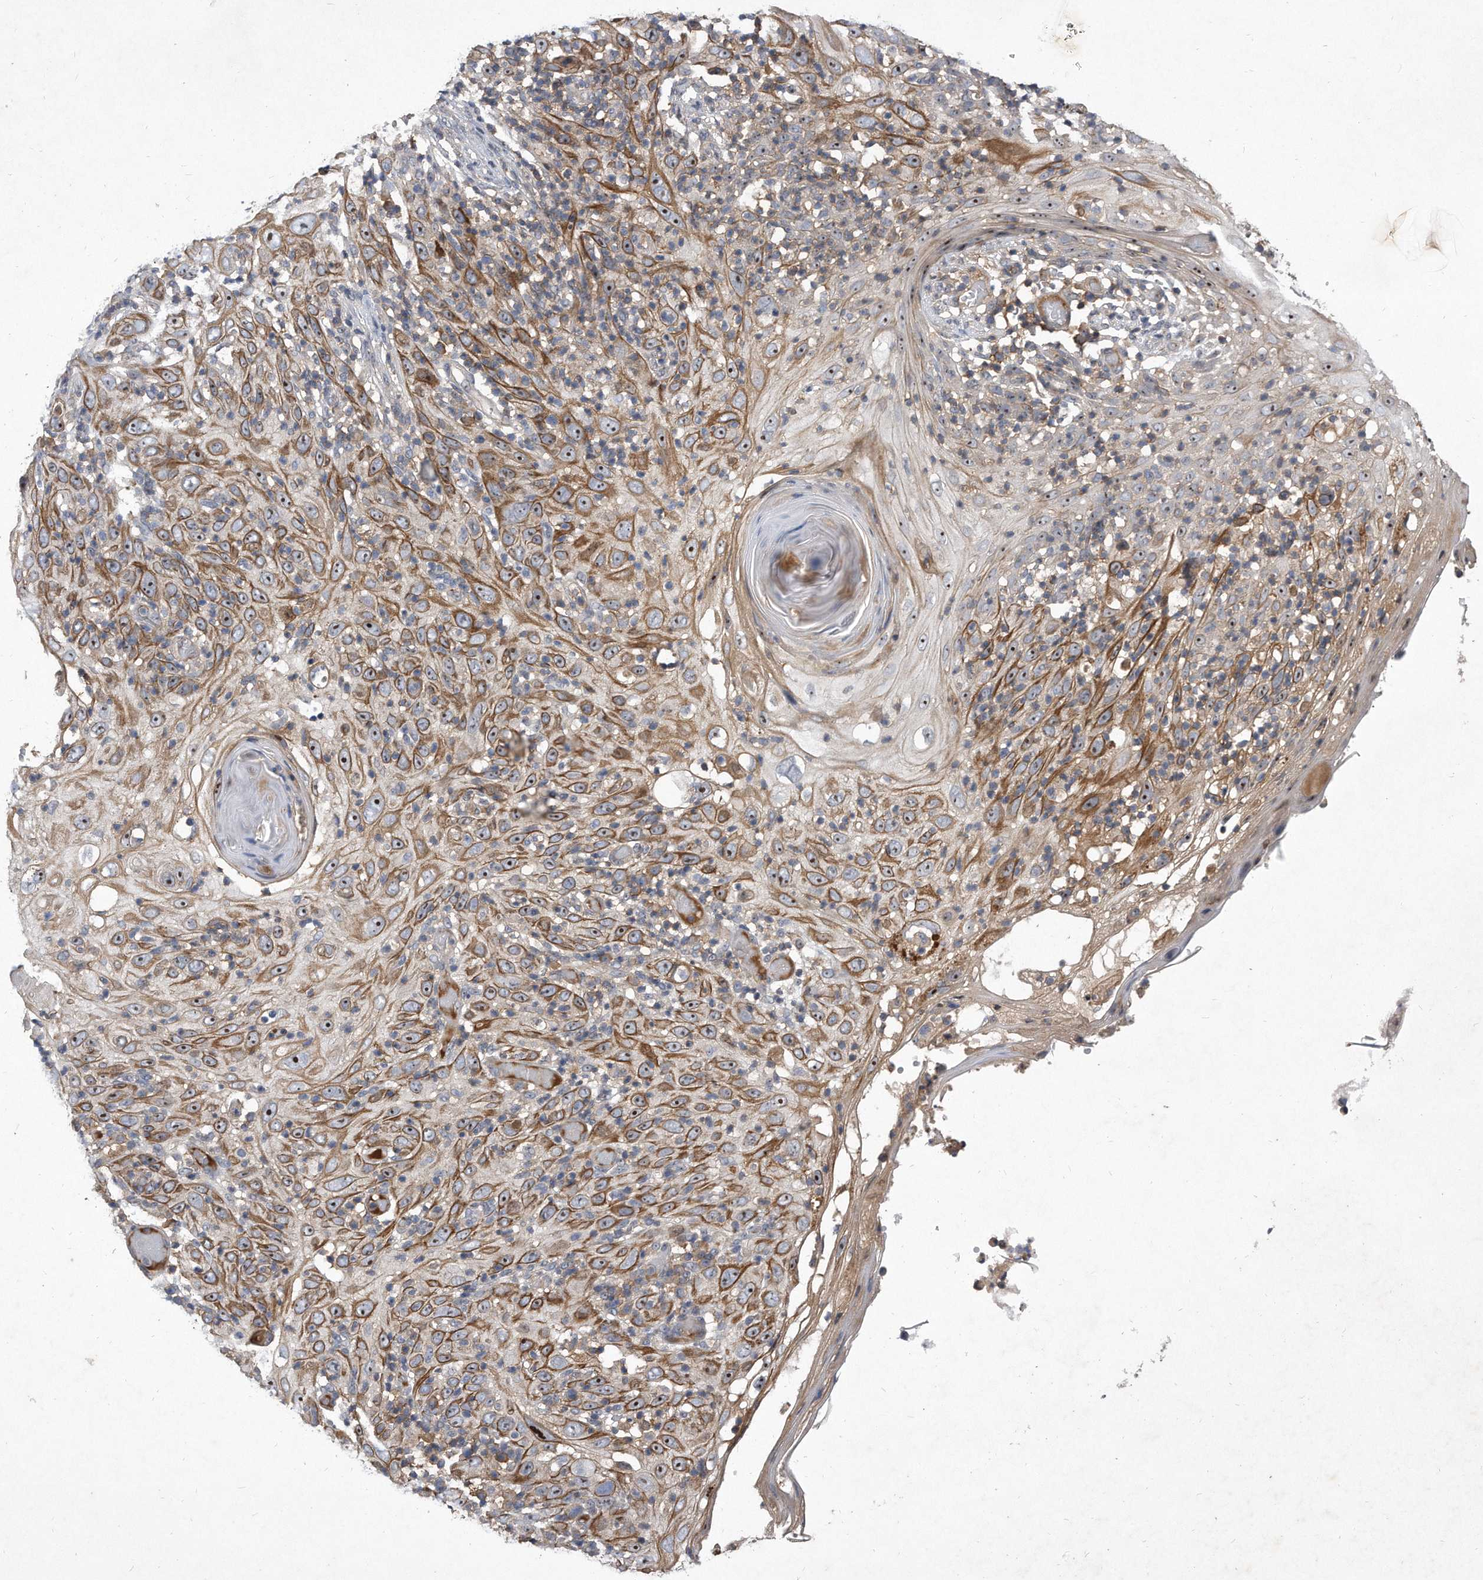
{"staining": {"intensity": "moderate", "quantity": ">75%", "location": "cytoplasmic/membranous,nuclear"}, "tissue": "skin cancer", "cell_type": "Tumor cells", "image_type": "cancer", "snomed": [{"axis": "morphology", "description": "Squamous cell carcinoma, NOS"}, {"axis": "topography", "description": "Skin"}], "caption": "Moderate cytoplasmic/membranous and nuclear staining is present in approximately >75% of tumor cells in skin squamous cell carcinoma.", "gene": "PGBD2", "patient": {"sex": "female", "age": 88}}